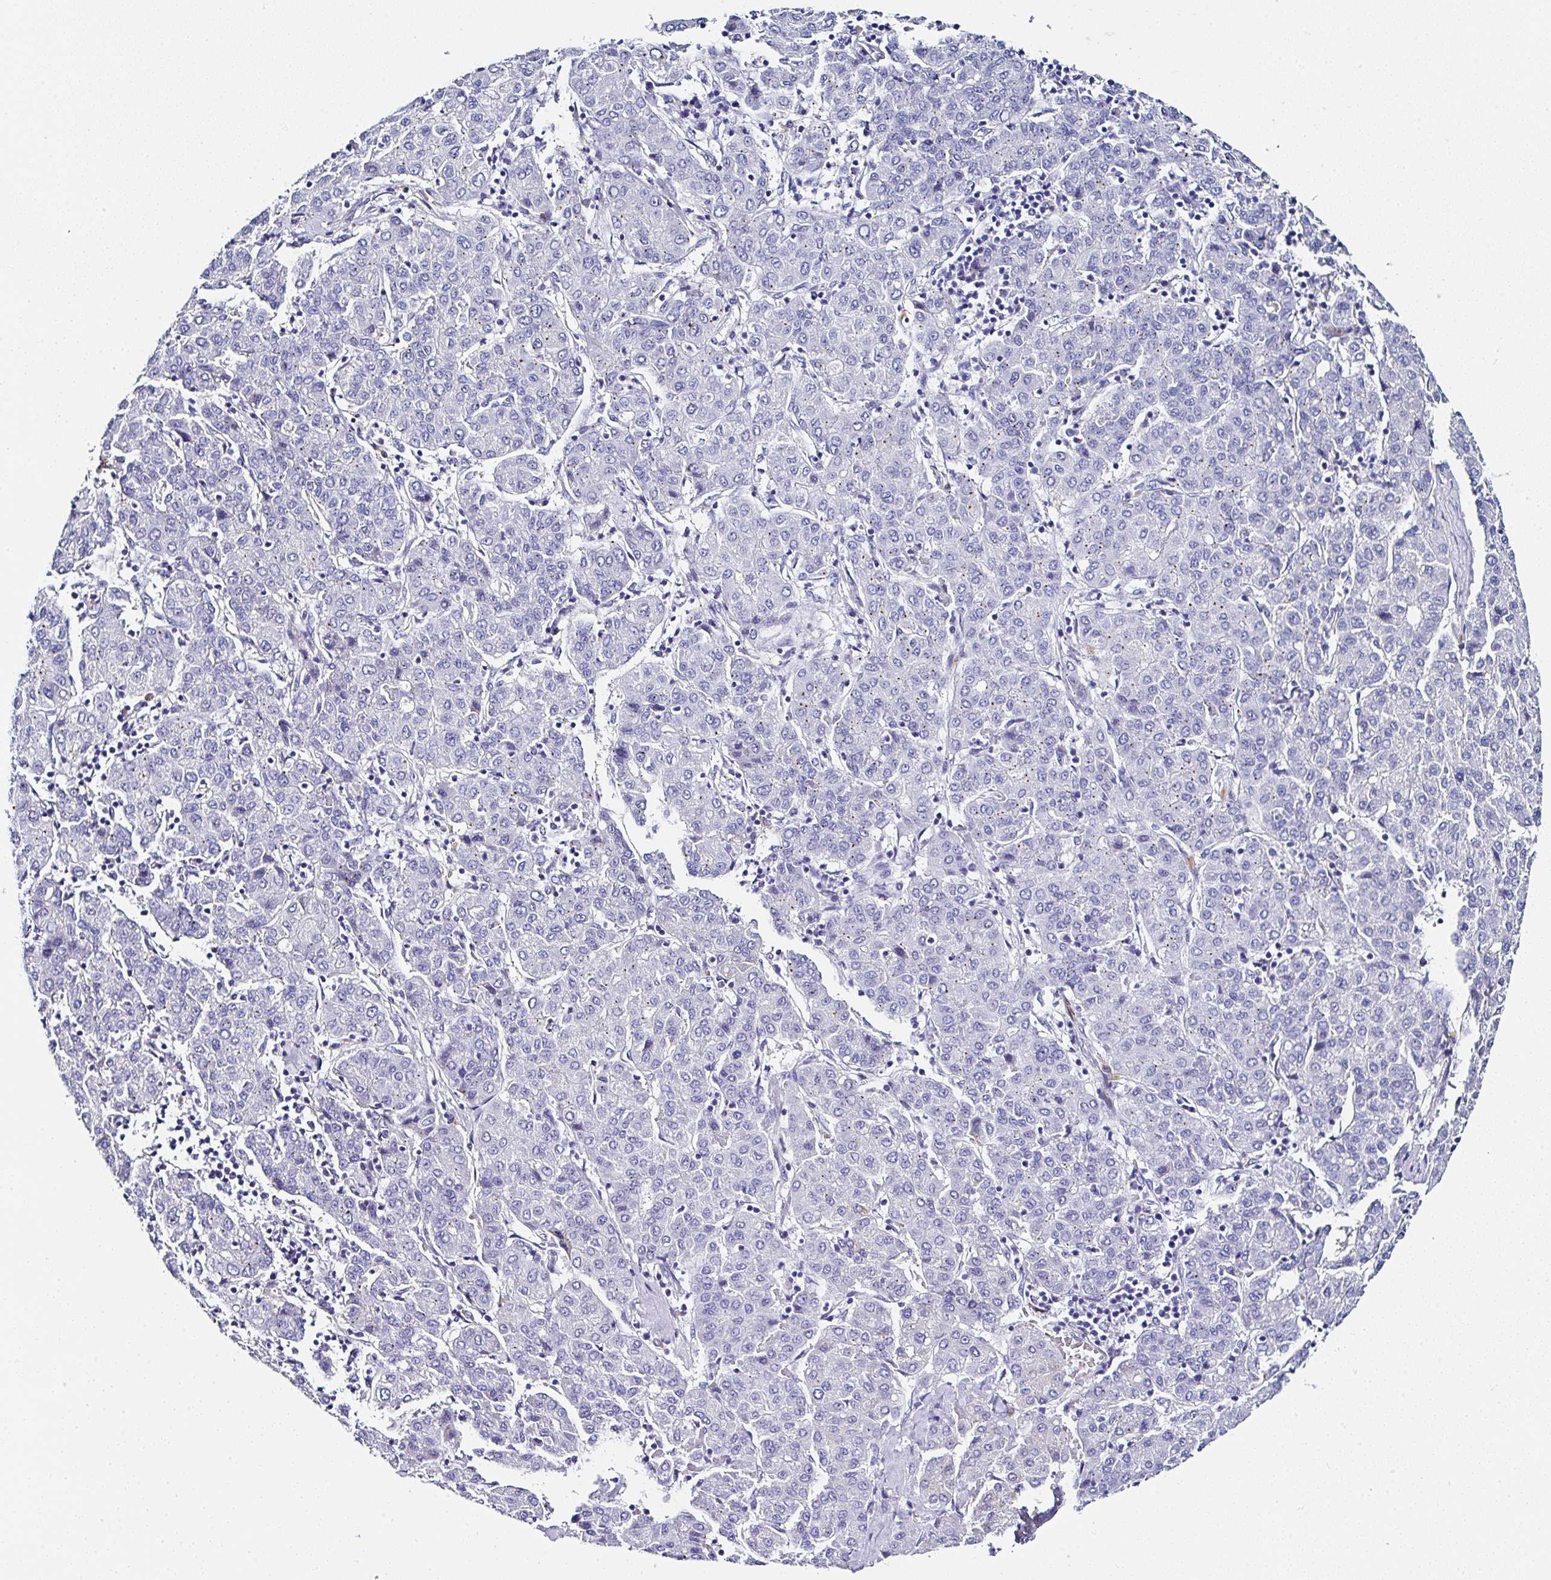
{"staining": {"intensity": "negative", "quantity": "none", "location": "none"}, "tissue": "liver cancer", "cell_type": "Tumor cells", "image_type": "cancer", "snomed": [{"axis": "morphology", "description": "Carcinoma, Hepatocellular, NOS"}, {"axis": "topography", "description": "Liver"}], "caption": "Liver cancer stained for a protein using IHC demonstrates no expression tumor cells.", "gene": "PPFIA4", "patient": {"sex": "male", "age": 65}}